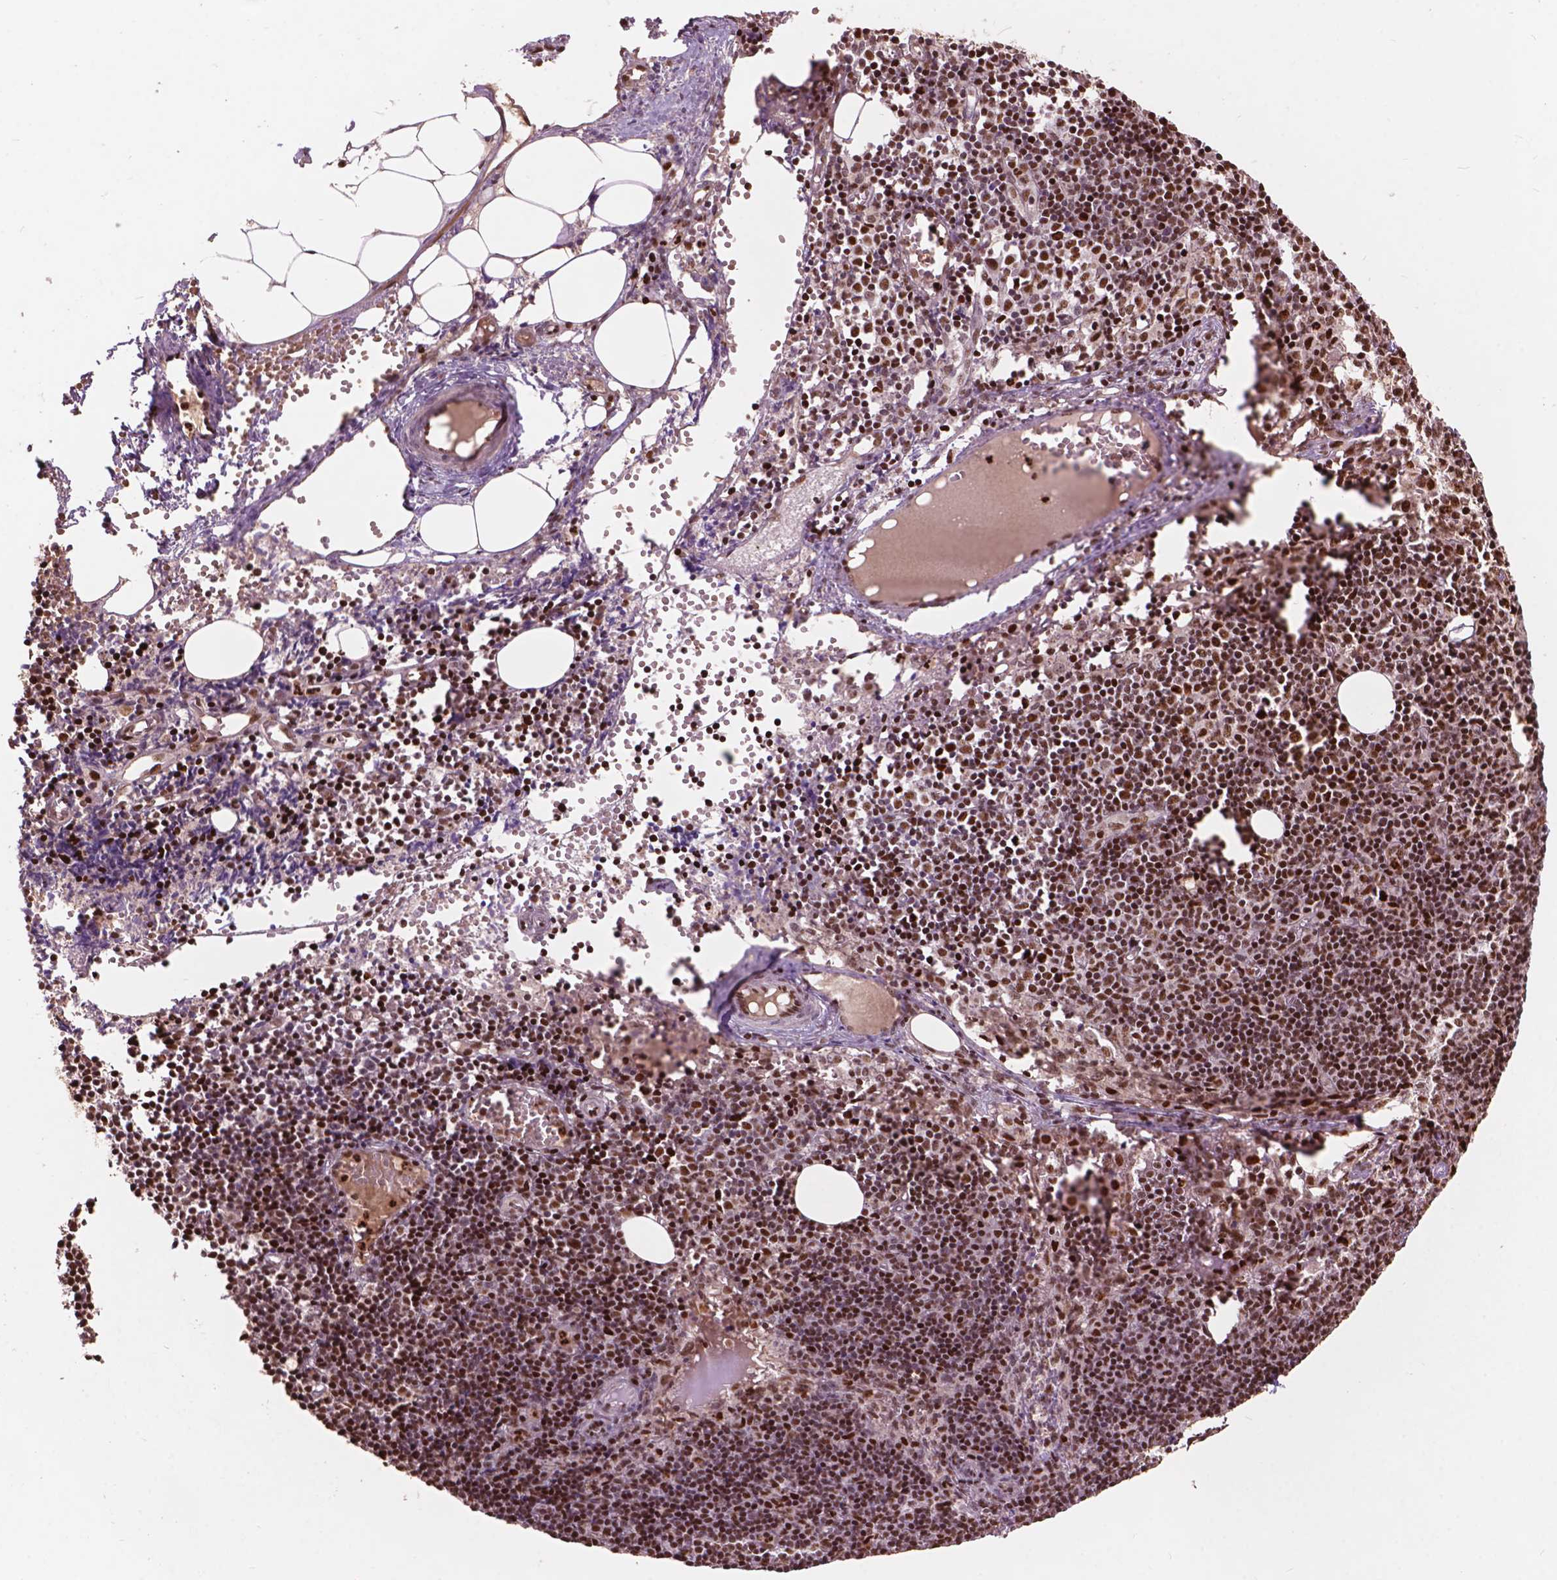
{"staining": {"intensity": "strong", "quantity": ">75%", "location": "nuclear"}, "tissue": "lymph node", "cell_type": "Germinal center cells", "image_type": "normal", "snomed": [{"axis": "morphology", "description": "Normal tissue, NOS"}, {"axis": "topography", "description": "Lymph node"}], "caption": "IHC (DAB) staining of normal lymph node shows strong nuclear protein staining in approximately >75% of germinal center cells.", "gene": "ANP32A", "patient": {"sex": "female", "age": 41}}